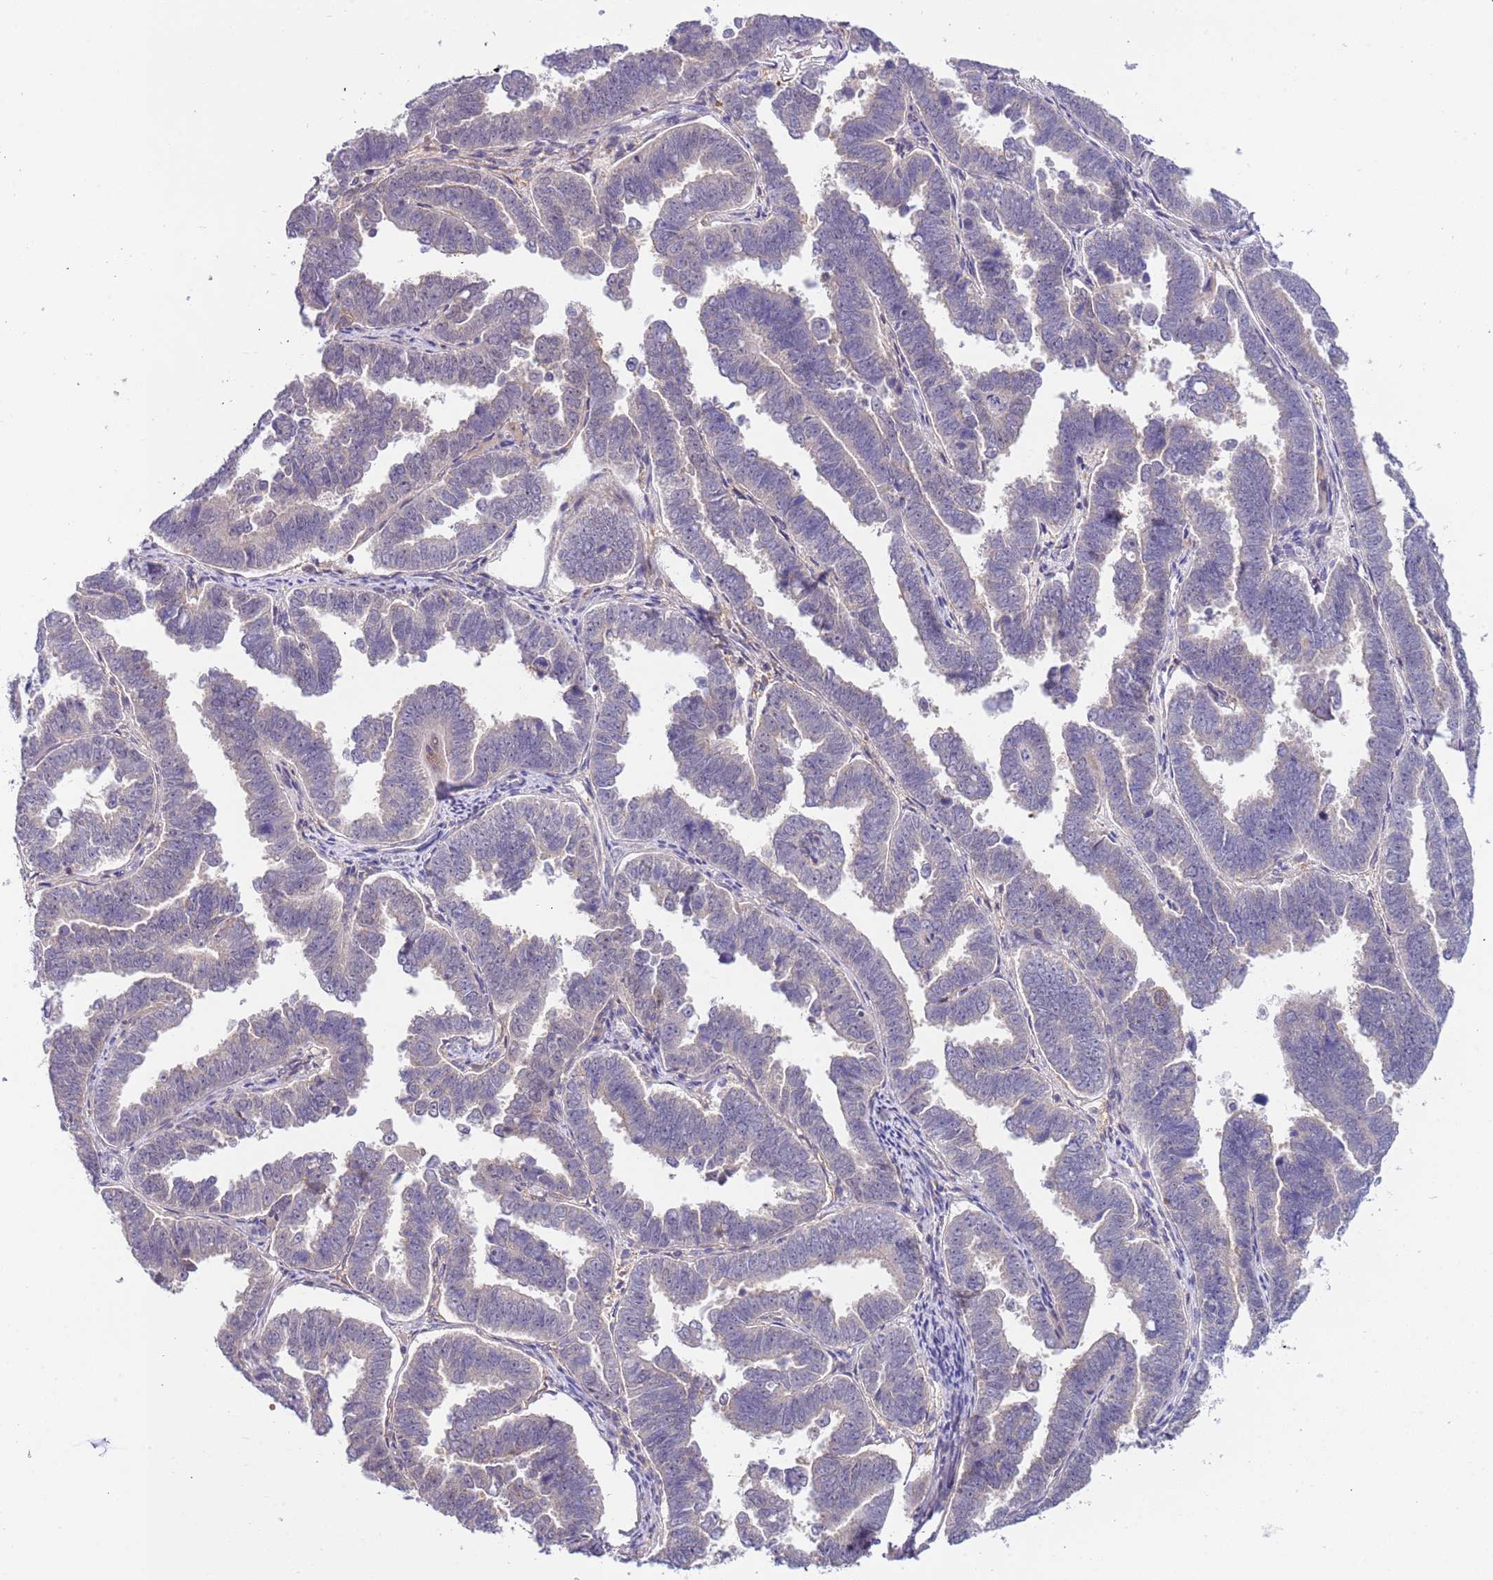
{"staining": {"intensity": "negative", "quantity": "none", "location": "none"}, "tissue": "endometrial cancer", "cell_type": "Tumor cells", "image_type": "cancer", "snomed": [{"axis": "morphology", "description": "Adenocarcinoma, NOS"}, {"axis": "topography", "description": "Endometrium"}], "caption": "A high-resolution histopathology image shows immunohistochemistry (IHC) staining of adenocarcinoma (endometrial), which reveals no significant staining in tumor cells.", "gene": "STIP1", "patient": {"sex": "female", "age": 75}}